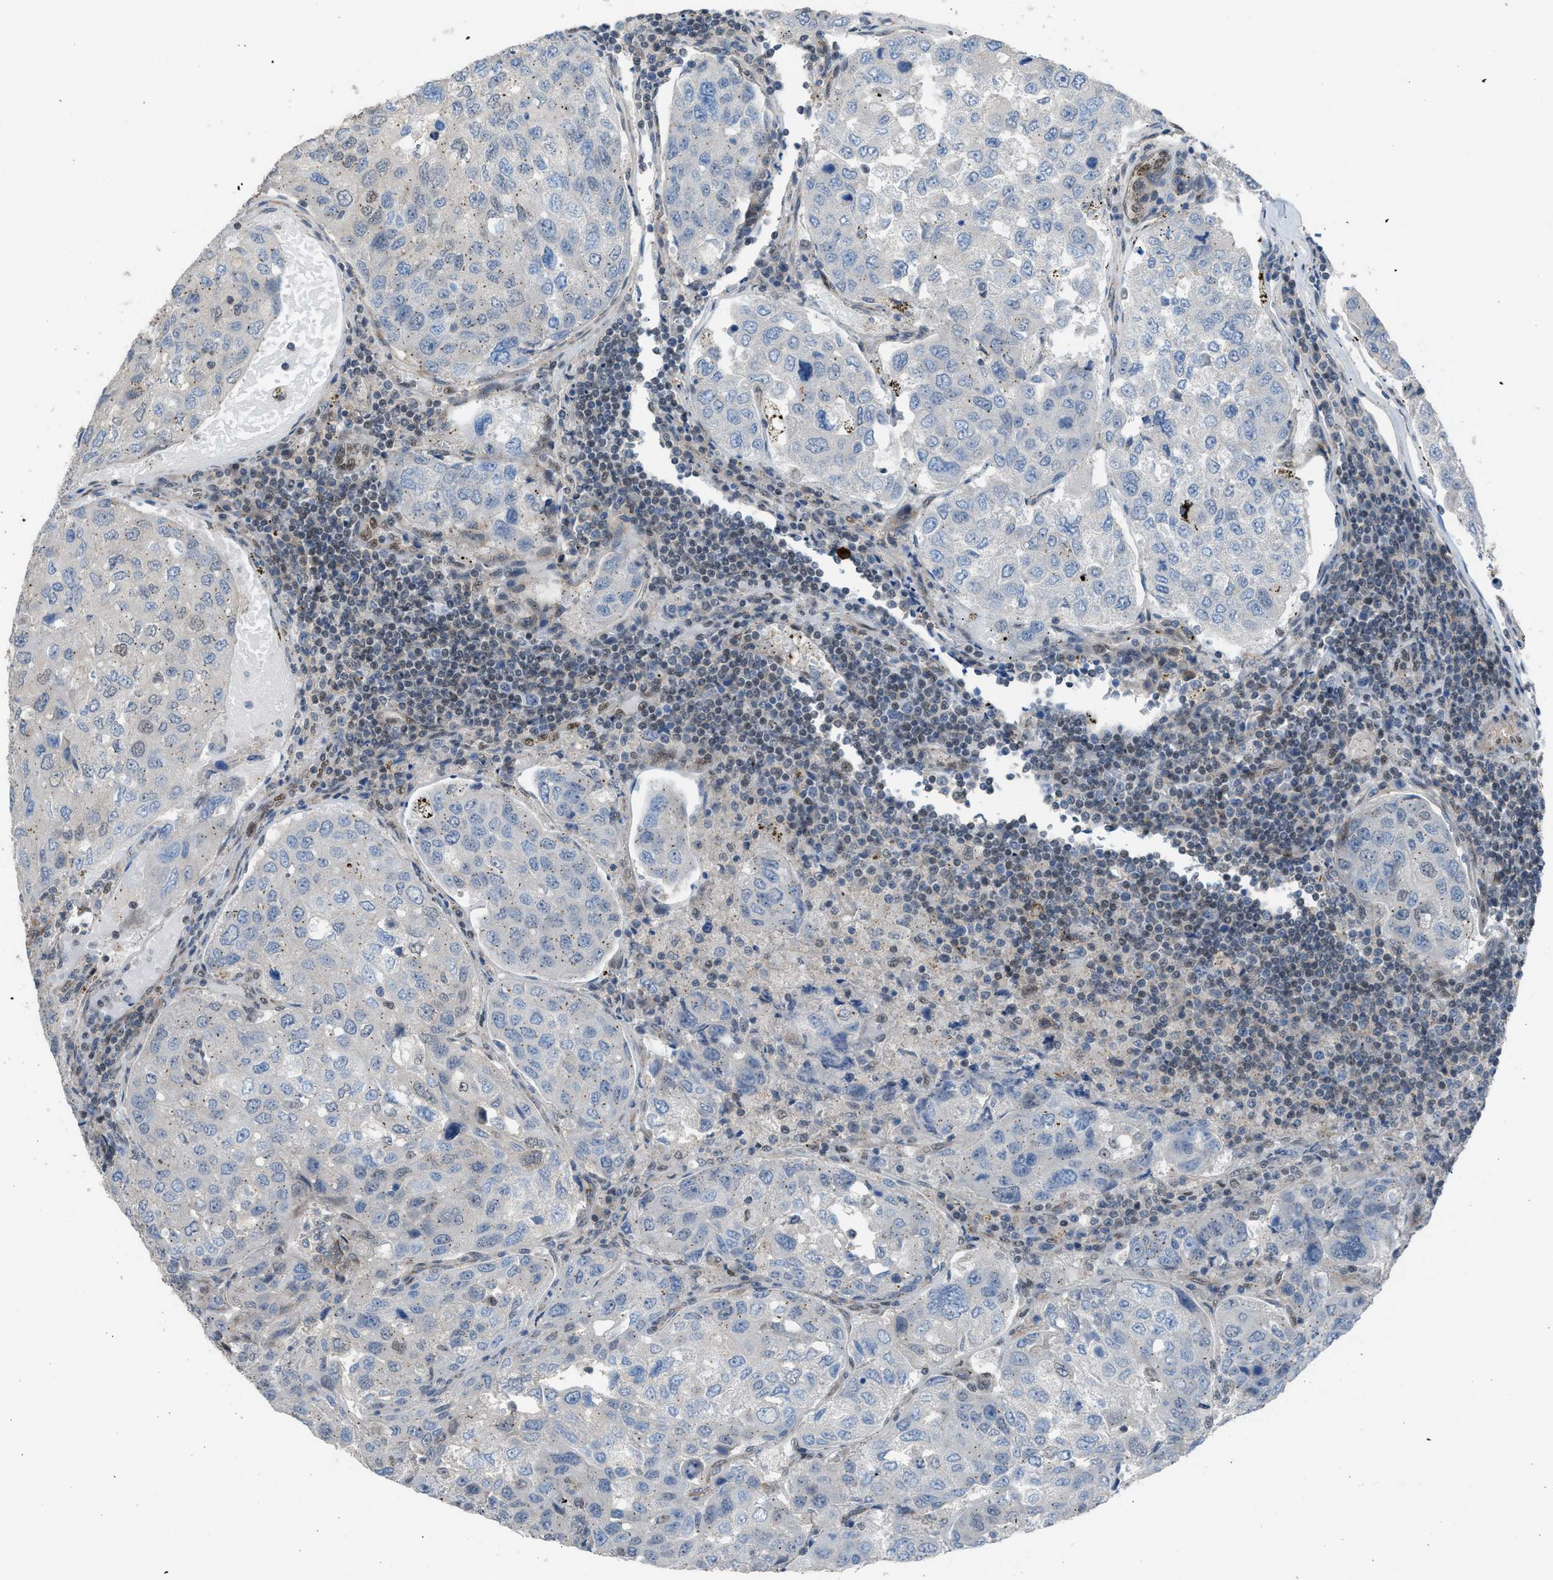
{"staining": {"intensity": "weak", "quantity": "25%-75%", "location": "cytoplasmic/membranous"}, "tissue": "urothelial cancer", "cell_type": "Tumor cells", "image_type": "cancer", "snomed": [{"axis": "morphology", "description": "Urothelial carcinoma, High grade"}, {"axis": "topography", "description": "Lymph node"}, {"axis": "topography", "description": "Urinary bladder"}], "caption": "Human urothelial cancer stained for a protein (brown) shows weak cytoplasmic/membranous positive expression in about 25%-75% of tumor cells.", "gene": "CRTC1", "patient": {"sex": "male", "age": 51}}